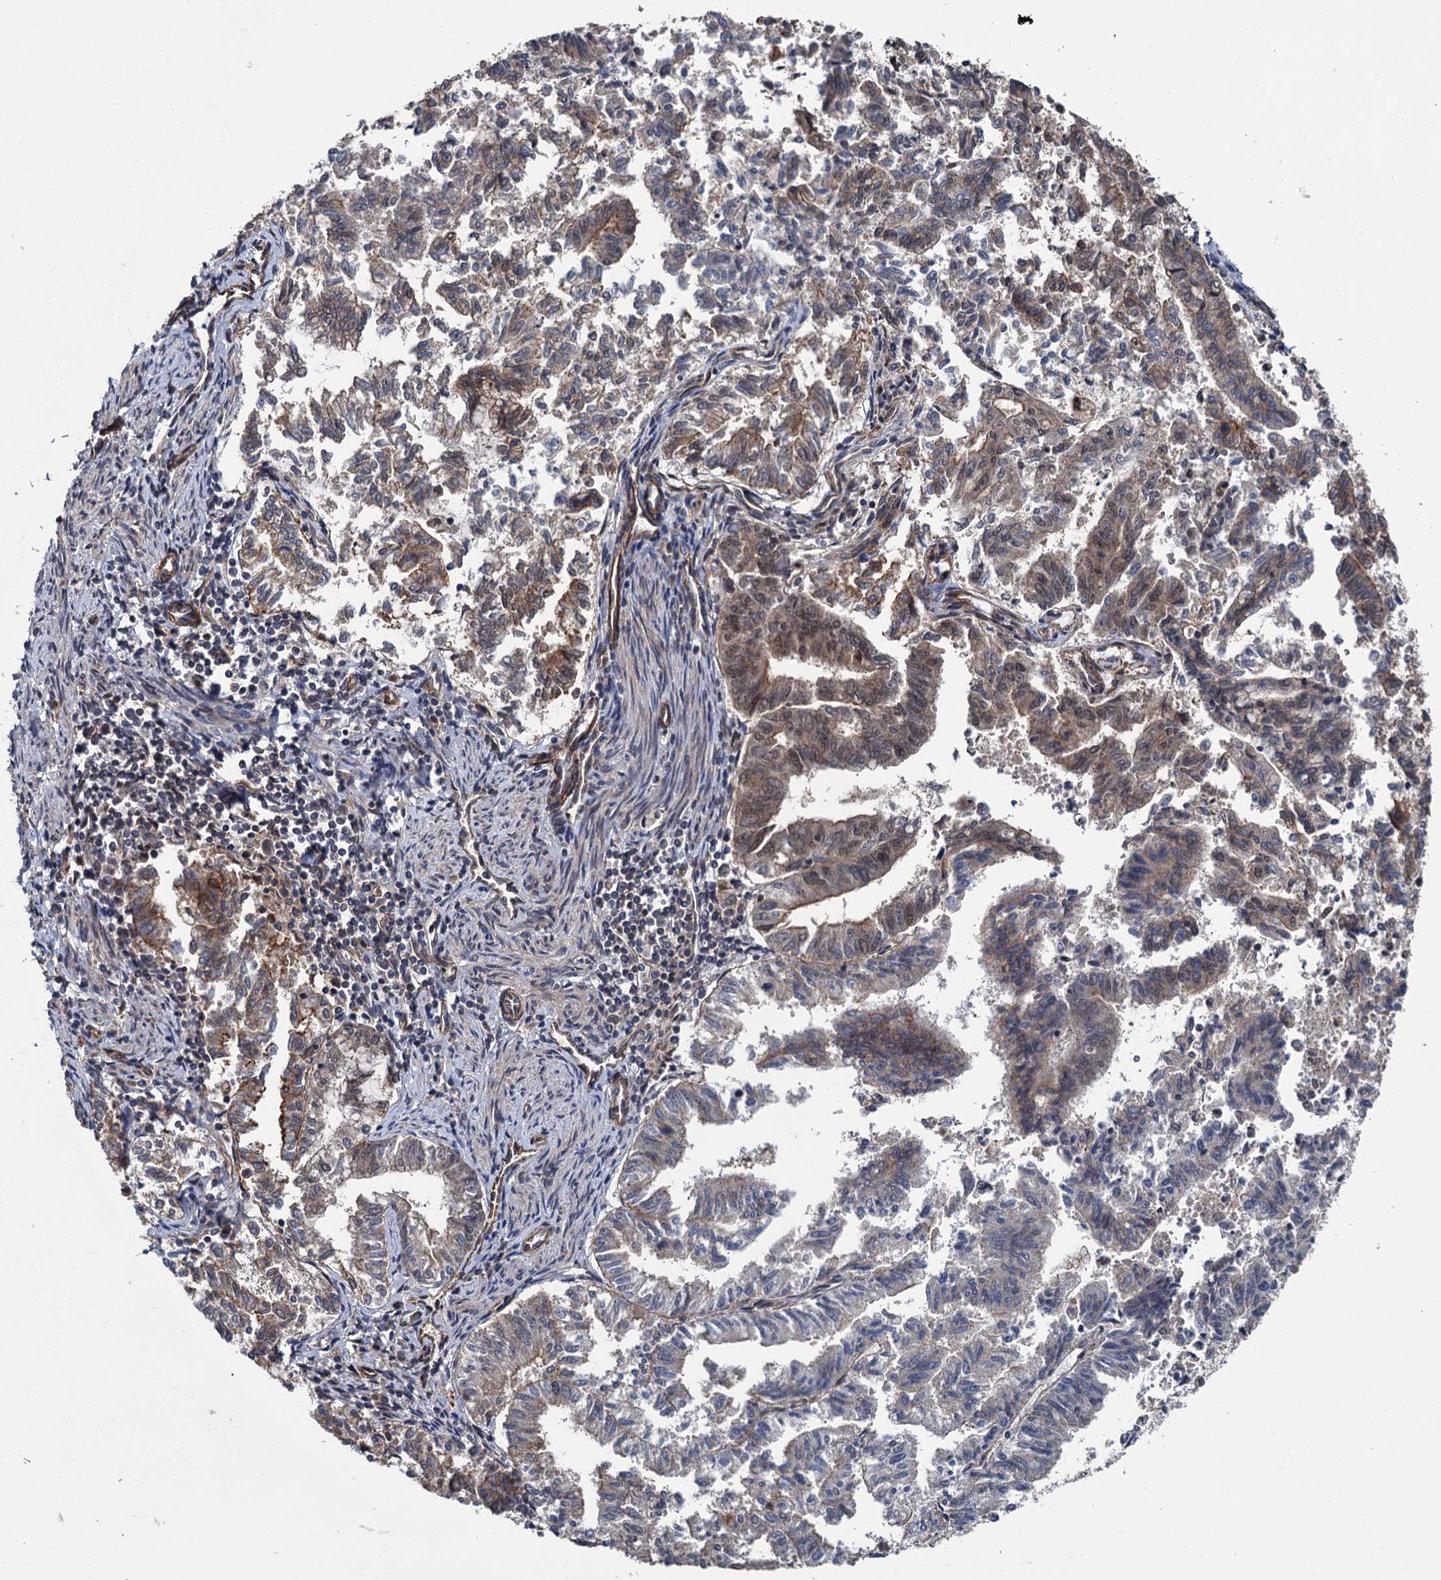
{"staining": {"intensity": "weak", "quantity": "25%-75%", "location": "cytoplasmic/membranous"}, "tissue": "endometrial cancer", "cell_type": "Tumor cells", "image_type": "cancer", "snomed": [{"axis": "morphology", "description": "Adenocarcinoma, NOS"}, {"axis": "topography", "description": "Endometrium"}], "caption": "Weak cytoplasmic/membranous protein positivity is identified in about 25%-75% of tumor cells in endometrial adenocarcinoma.", "gene": "ZFYVE19", "patient": {"sex": "female", "age": 79}}